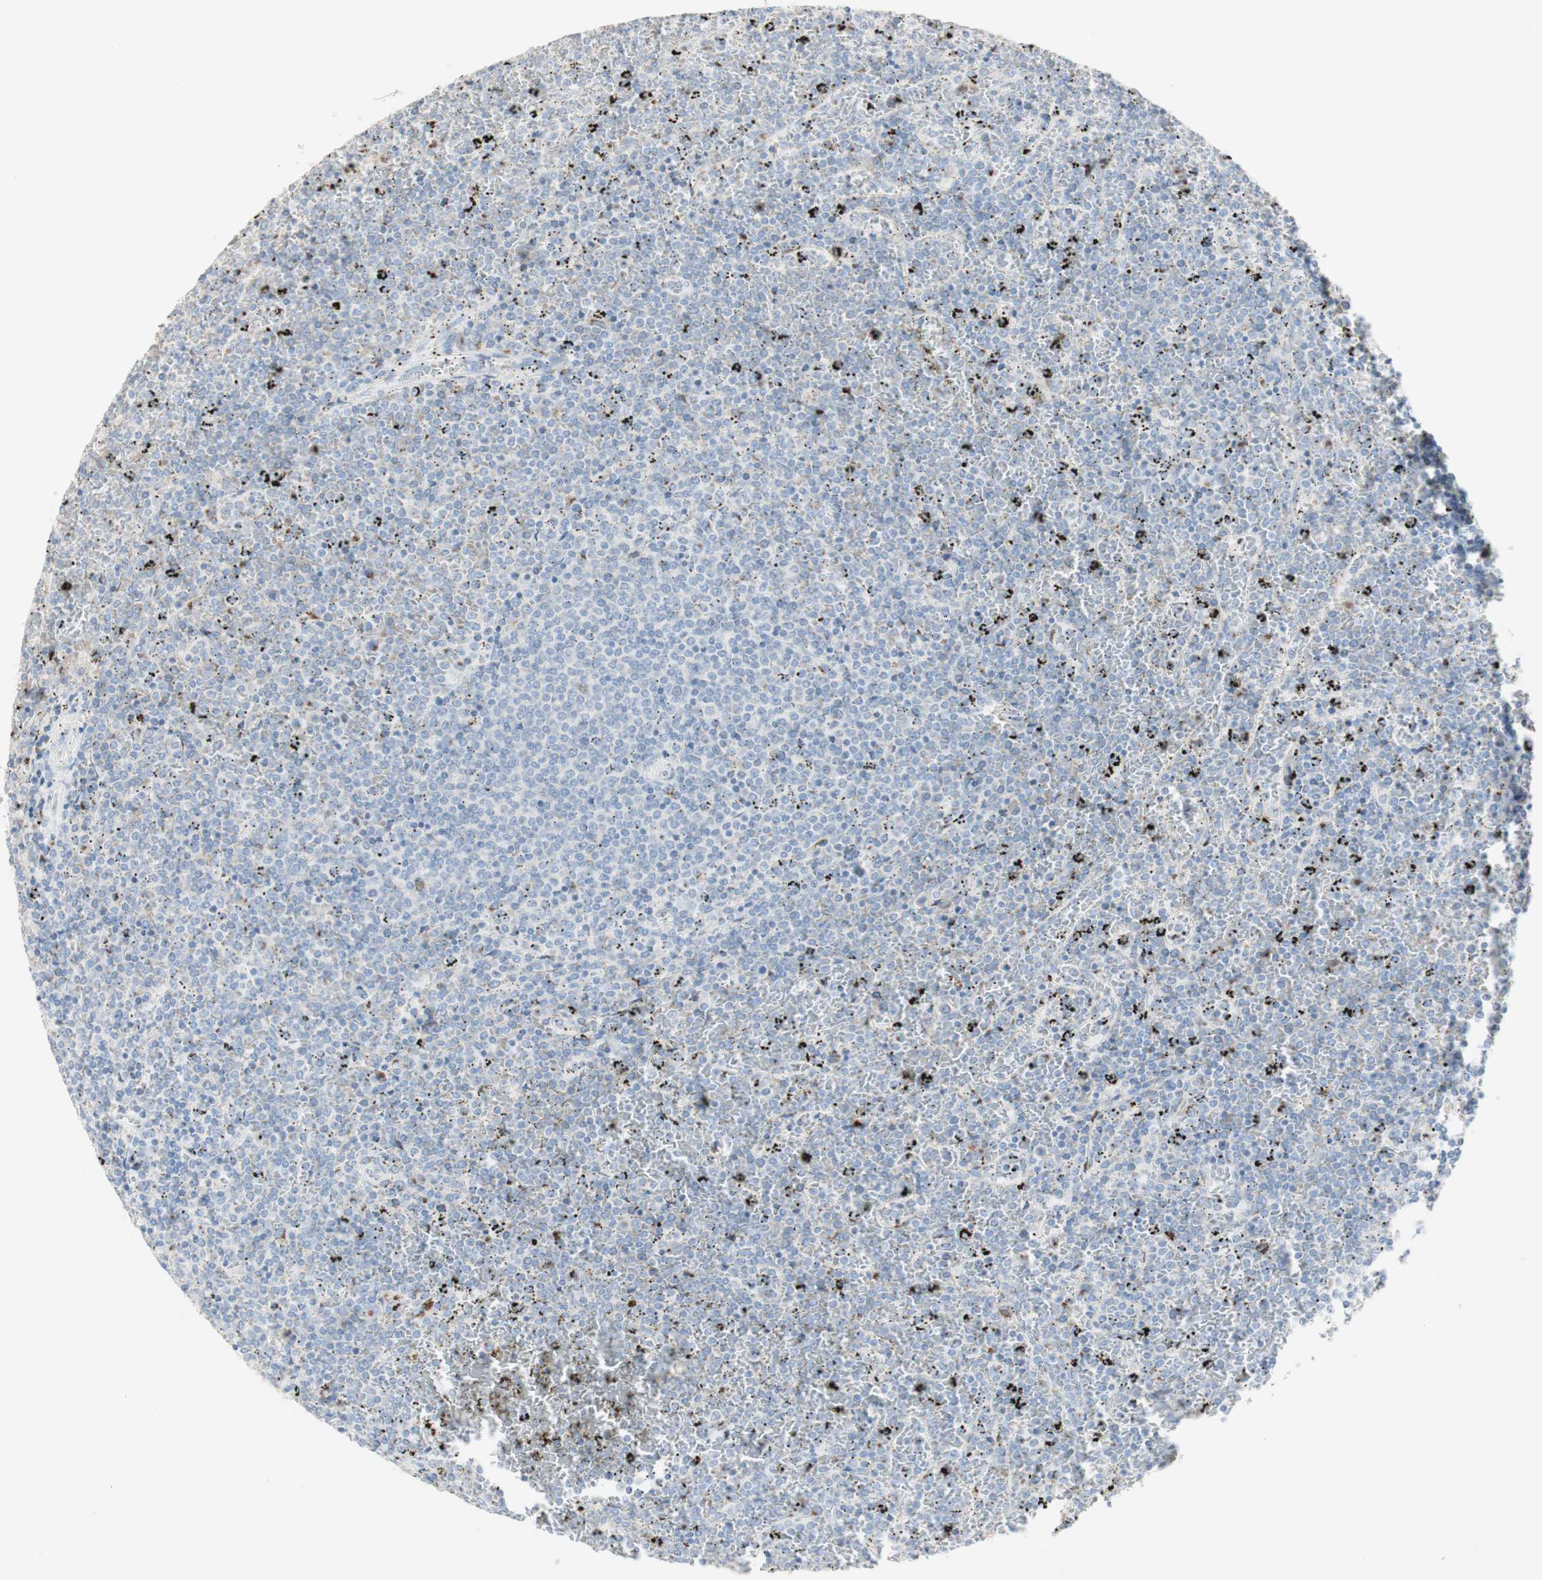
{"staining": {"intensity": "negative", "quantity": "none", "location": "none"}, "tissue": "lymphoma", "cell_type": "Tumor cells", "image_type": "cancer", "snomed": [{"axis": "morphology", "description": "Malignant lymphoma, non-Hodgkin's type, Low grade"}, {"axis": "topography", "description": "Spleen"}], "caption": "Human malignant lymphoma, non-Hodgkin's type (low-grade) stained for a protein using IHC displays no staining in tumor cells.", "gene": "MANEA", "patient": {"sex": "female", "age": 77}}